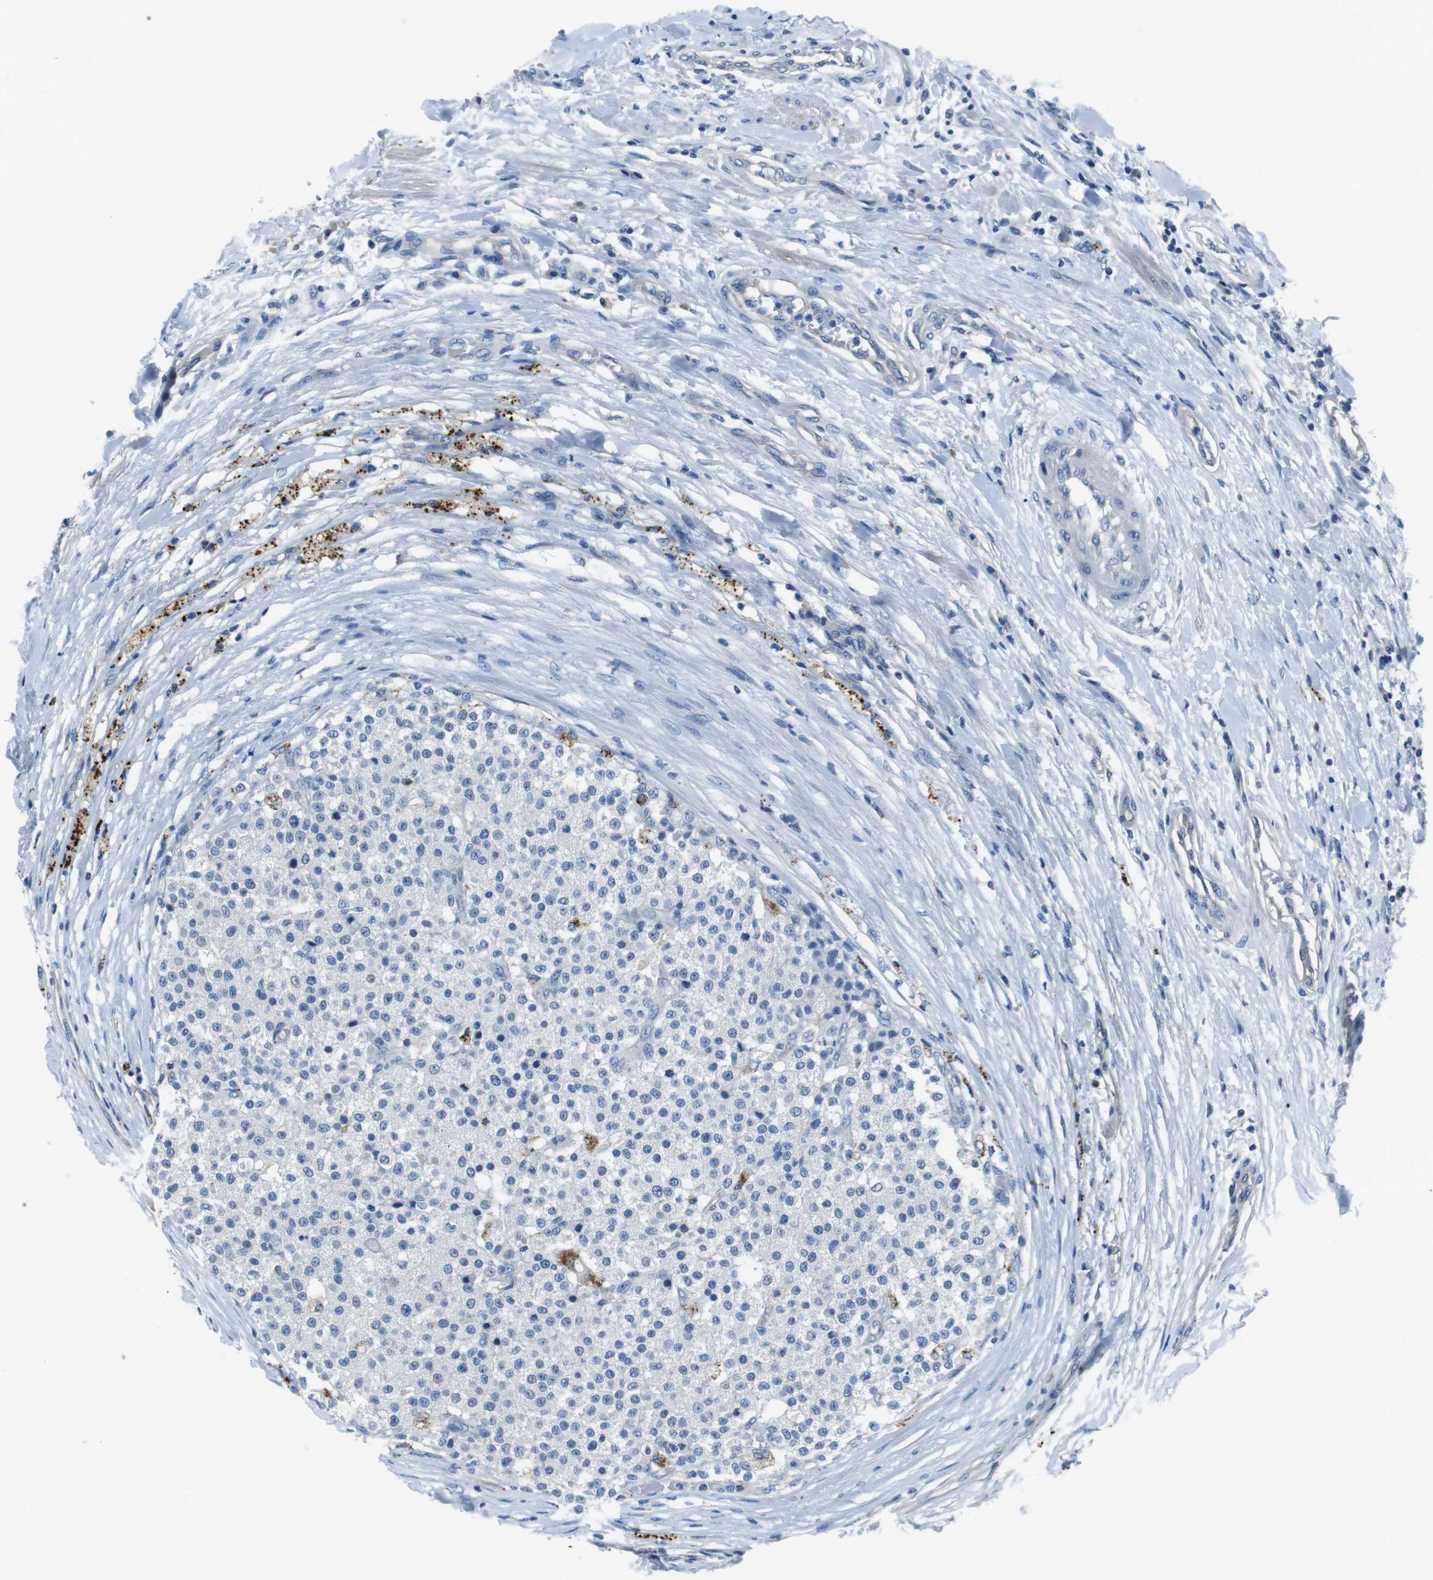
{"staining": {"intensity": "negative", "quantity": "none", "location": "none"}, "tissue": "testis cancer", "cell_type": "Tumor cells", "image_type": "cancer", "snomed": [{"axis": "morphology", "description": "Seminoma, NOS"}, {"axis": "topography", "description": "Testis"}], "caption": "Protein analysis of seminoma (testis) demonstrates no significant staining in tumor cells.", "gene": "TULP3", "patient": {"sex": "male", "age": 59}}